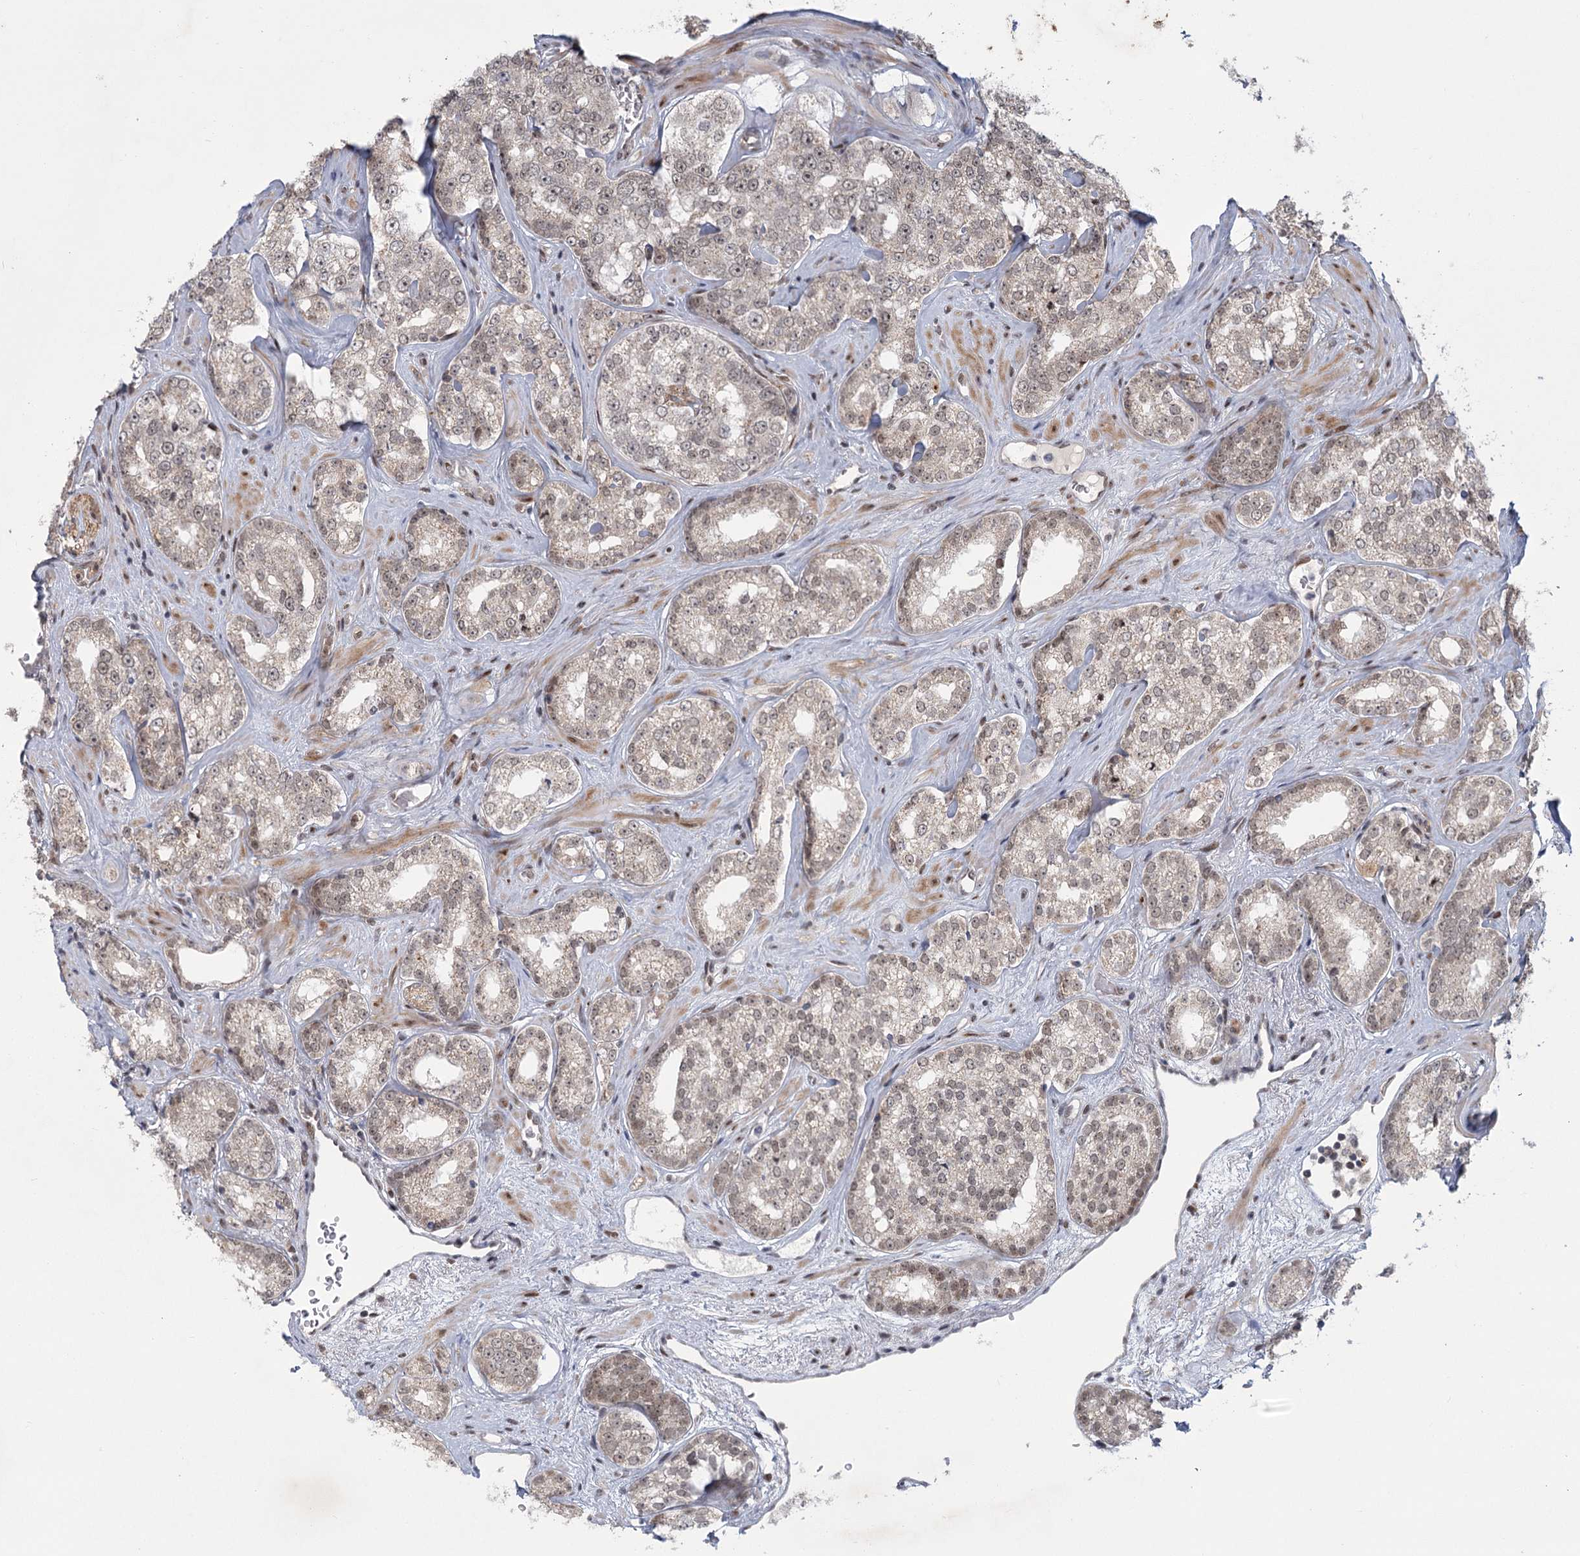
{"staining": {"intensity": "weak", "quantity": ">75%", "location": "cytoplasmic/membranous,nuclear"}, "tissue": "prostate cancer", "cell_type": "Tumor cells", "image_type": "cancer", "snomed": [{"axis": "morphology", "description": "Normal tissue, NOS"}, {"axis": "morphology", "description": "Adenocarcinoma, High grade"}, {"axis": "topography", "description": "Prostate"}], "caption": "Human high-grade adenocarcinoma (prostate) stained with a brown dye exhibits weak cytoplasmic/membranous and nuclear positive positivity in approximately >75% of tumor cells.", "gene": "CIB4", "patient": {"sex": "male", "age": 83}}